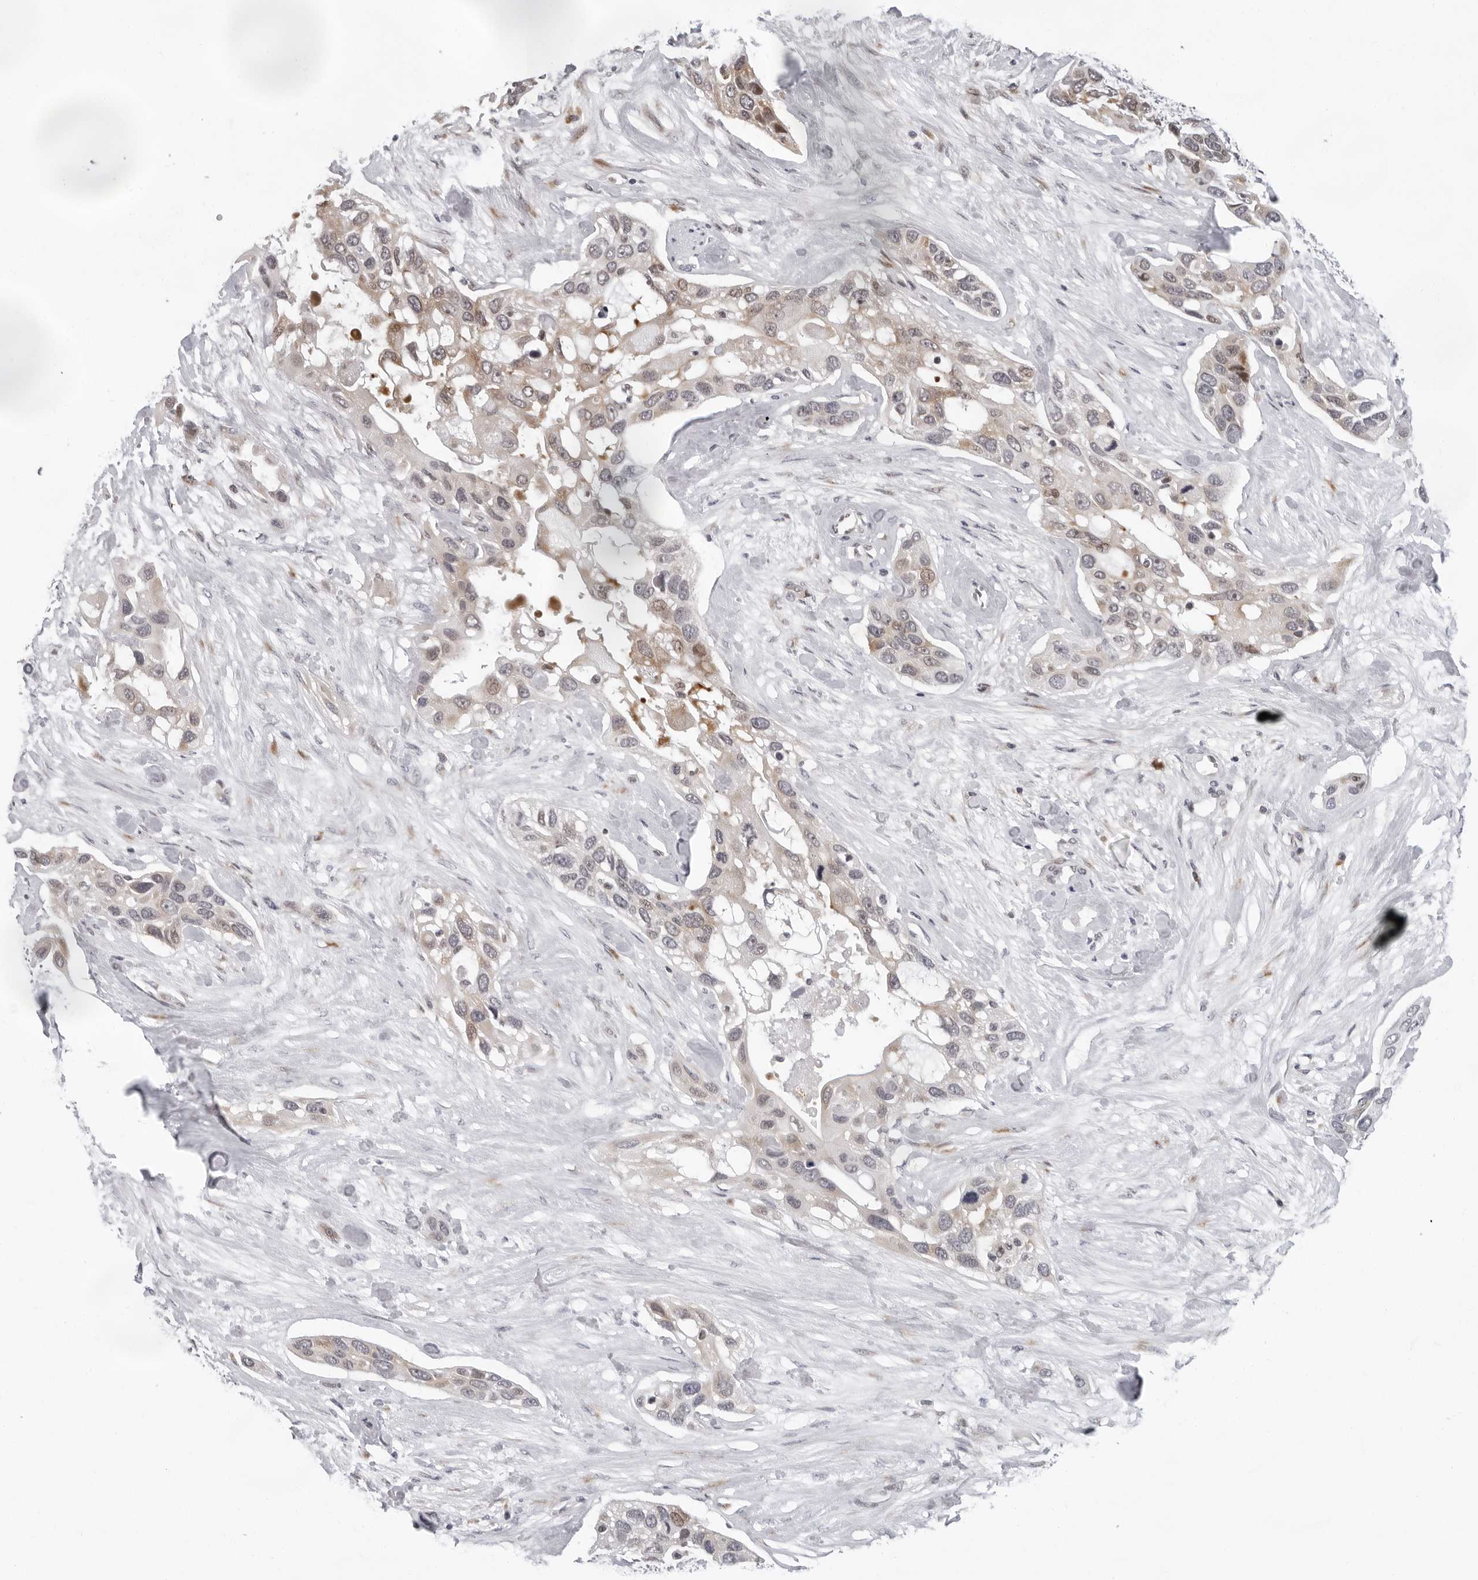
{"staining": {"intensity": "weak", "quantity": "<25%", "location": "cytoplasmic/membranous"}, "tissue": "pancreatic cancer", "cell_type": "Tumor cells", "image_type": "cancer", "snomed": [{"axis": "morphology", "description": "Adenocarcinoma, NOS"}, {"axis": "topography", "description": "Pancreas"}], "caption": "IHC of human pancreatic adenocarcinoma displays no expression in tumor cells.", "gene": "PIP4K2C", "patient": {"sex": "female", "age": 60}}